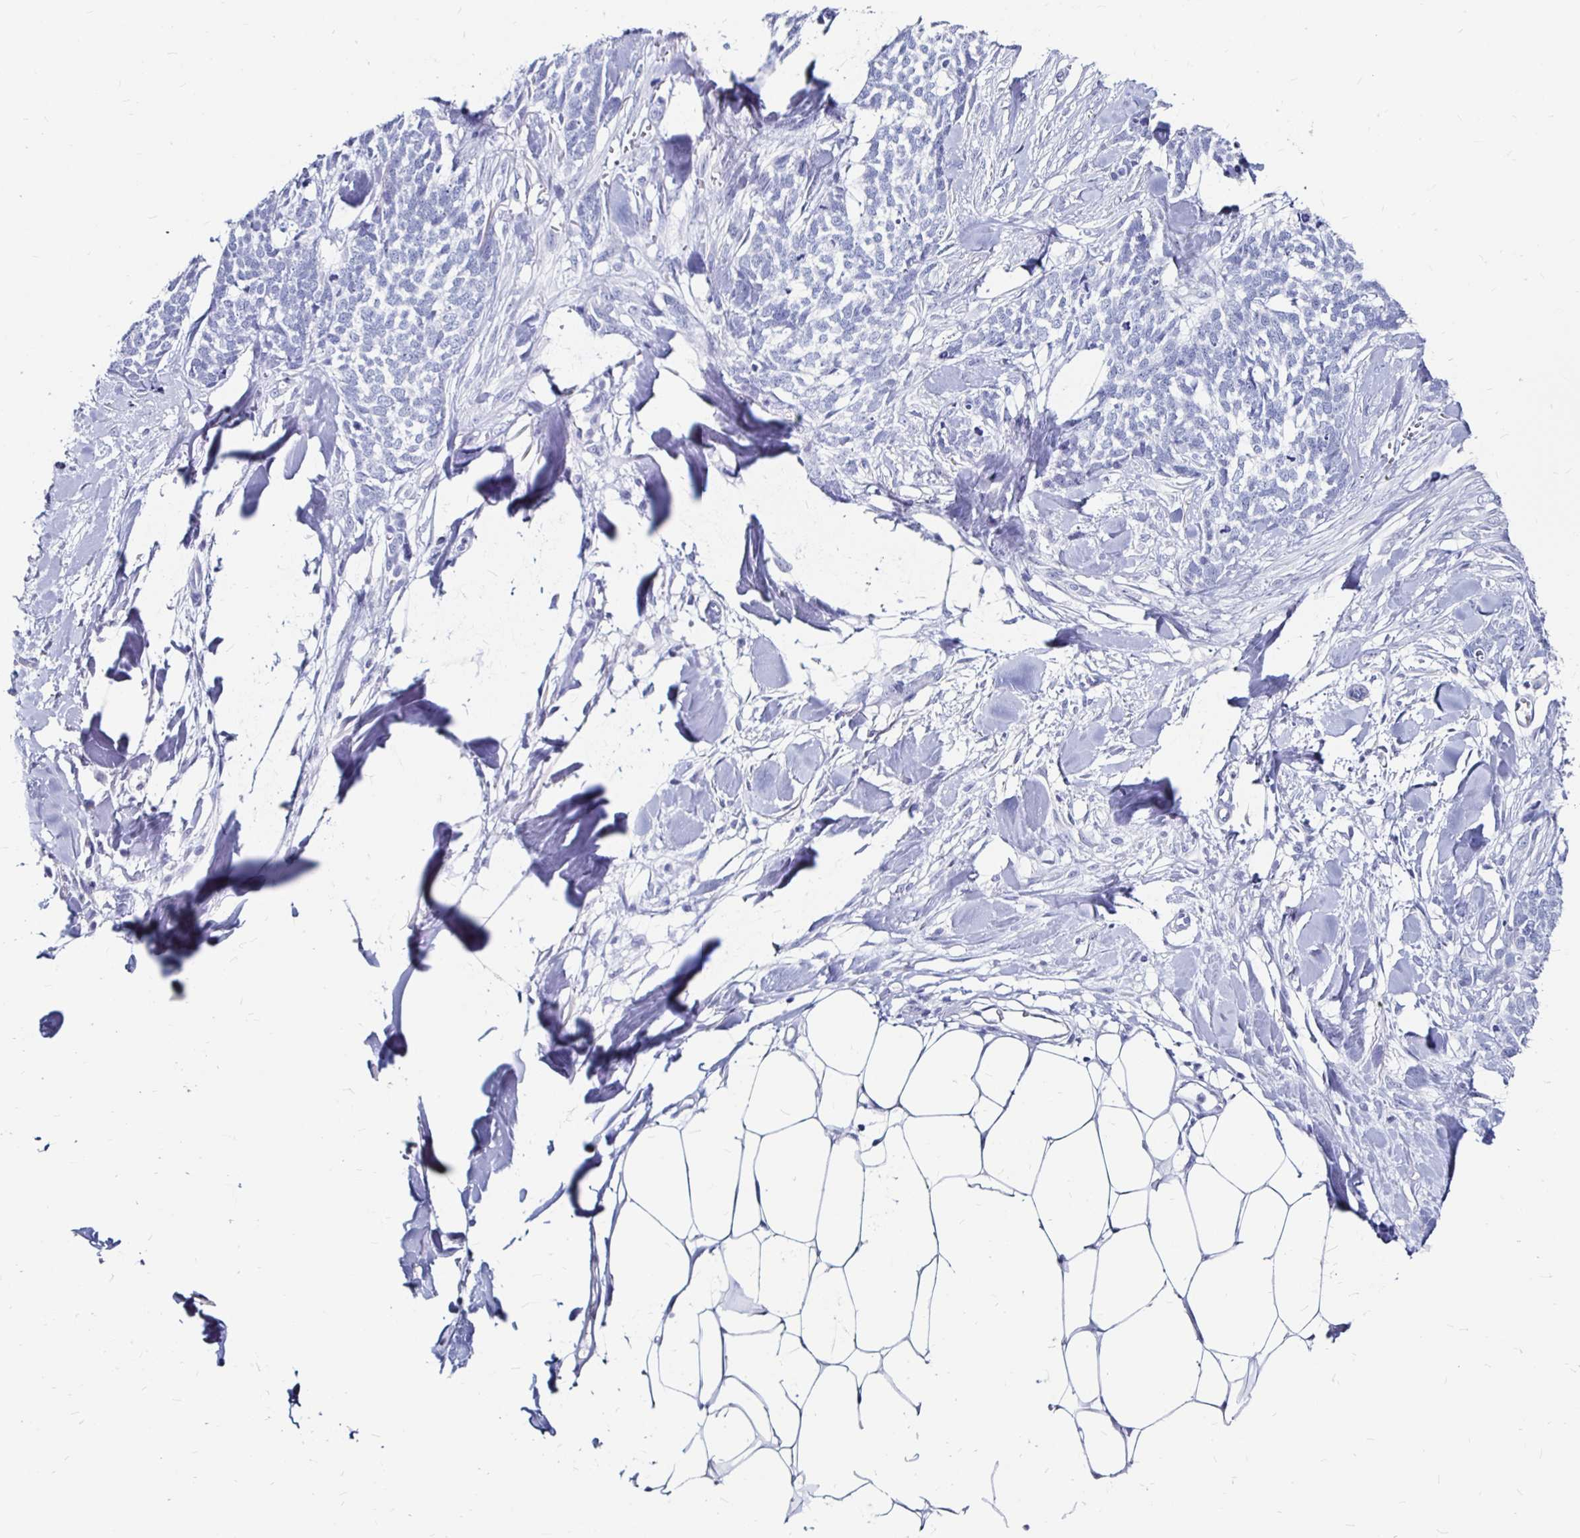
{"staining": {"intensity": "negative", "quantity": "none", "location": "none"}, "tissue": "skin cancer", "cell_type": "Tumor cells", "image_type": "cancer", "snomed": [{"axis": "morphology", "description": "Basal cell carcinoma"}, {"axis": "topography", "description": "Skin"}], "caption": "Basal cell carcinoma (skin) was stained to show a protein in brown. There is no significant expression in tumor cells.", "gene": "LUZP4", "patient": {"sex": "female", "age": 59}}